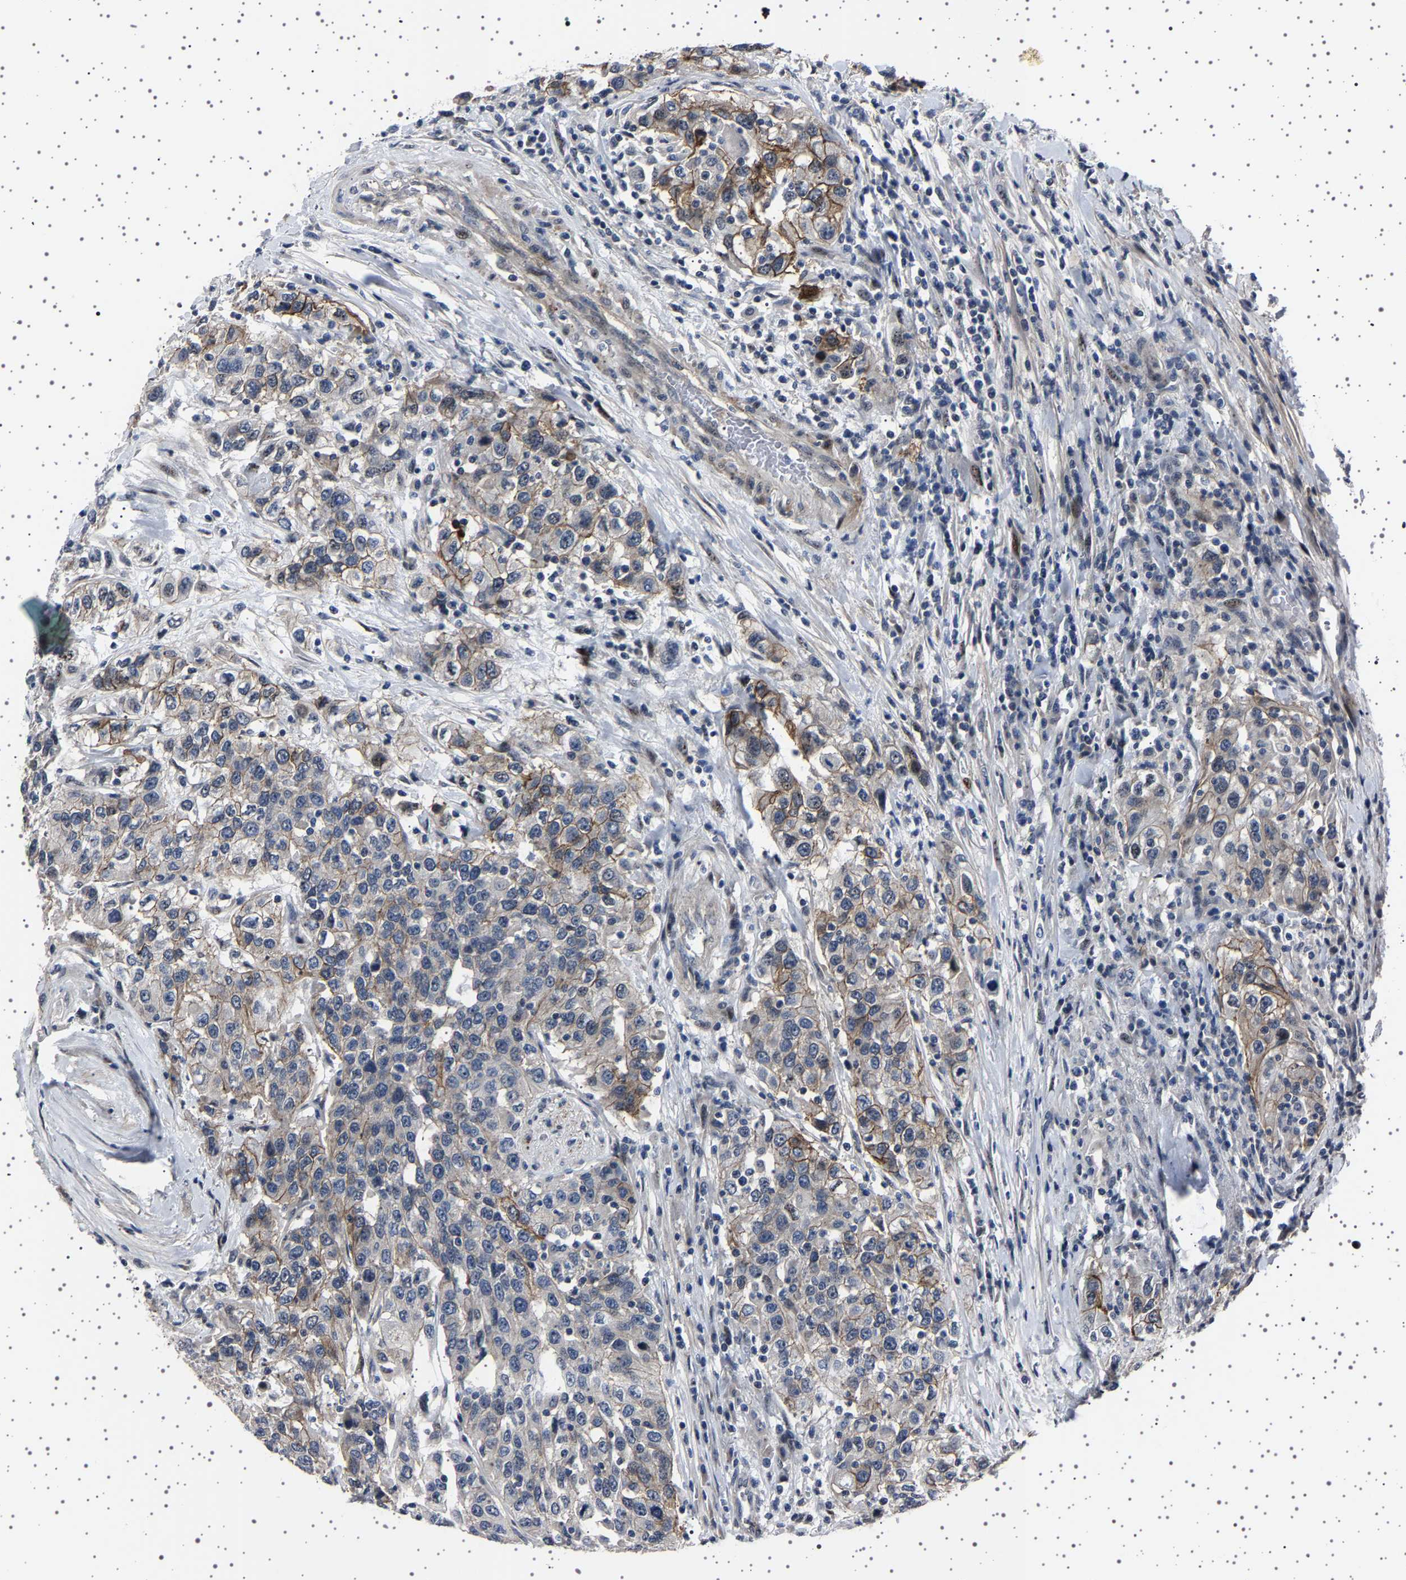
{"staining": {"intensity": "weak", "quantity": "<25%", "location": "cytoplasmic/membranous,nuclear"}, "tissue": "urothelial cancer", "cell_type": "Tumor cells", "image_type": "cancer", "snomed": [{"axis": "morphology", "description": "Urothelial carcinoma, High grade"}, {"axis": "topography", "description": "Urinary bladder"}], "caption": "Immunohistochemistry (IHC) image of neoplastic tissue: urothelial carcinoma (high-grade) stained with DAB displays no significant protein staining in tumor cells.", "gene": "PAK5", "patient": {"sex": "female", "age": 80}}